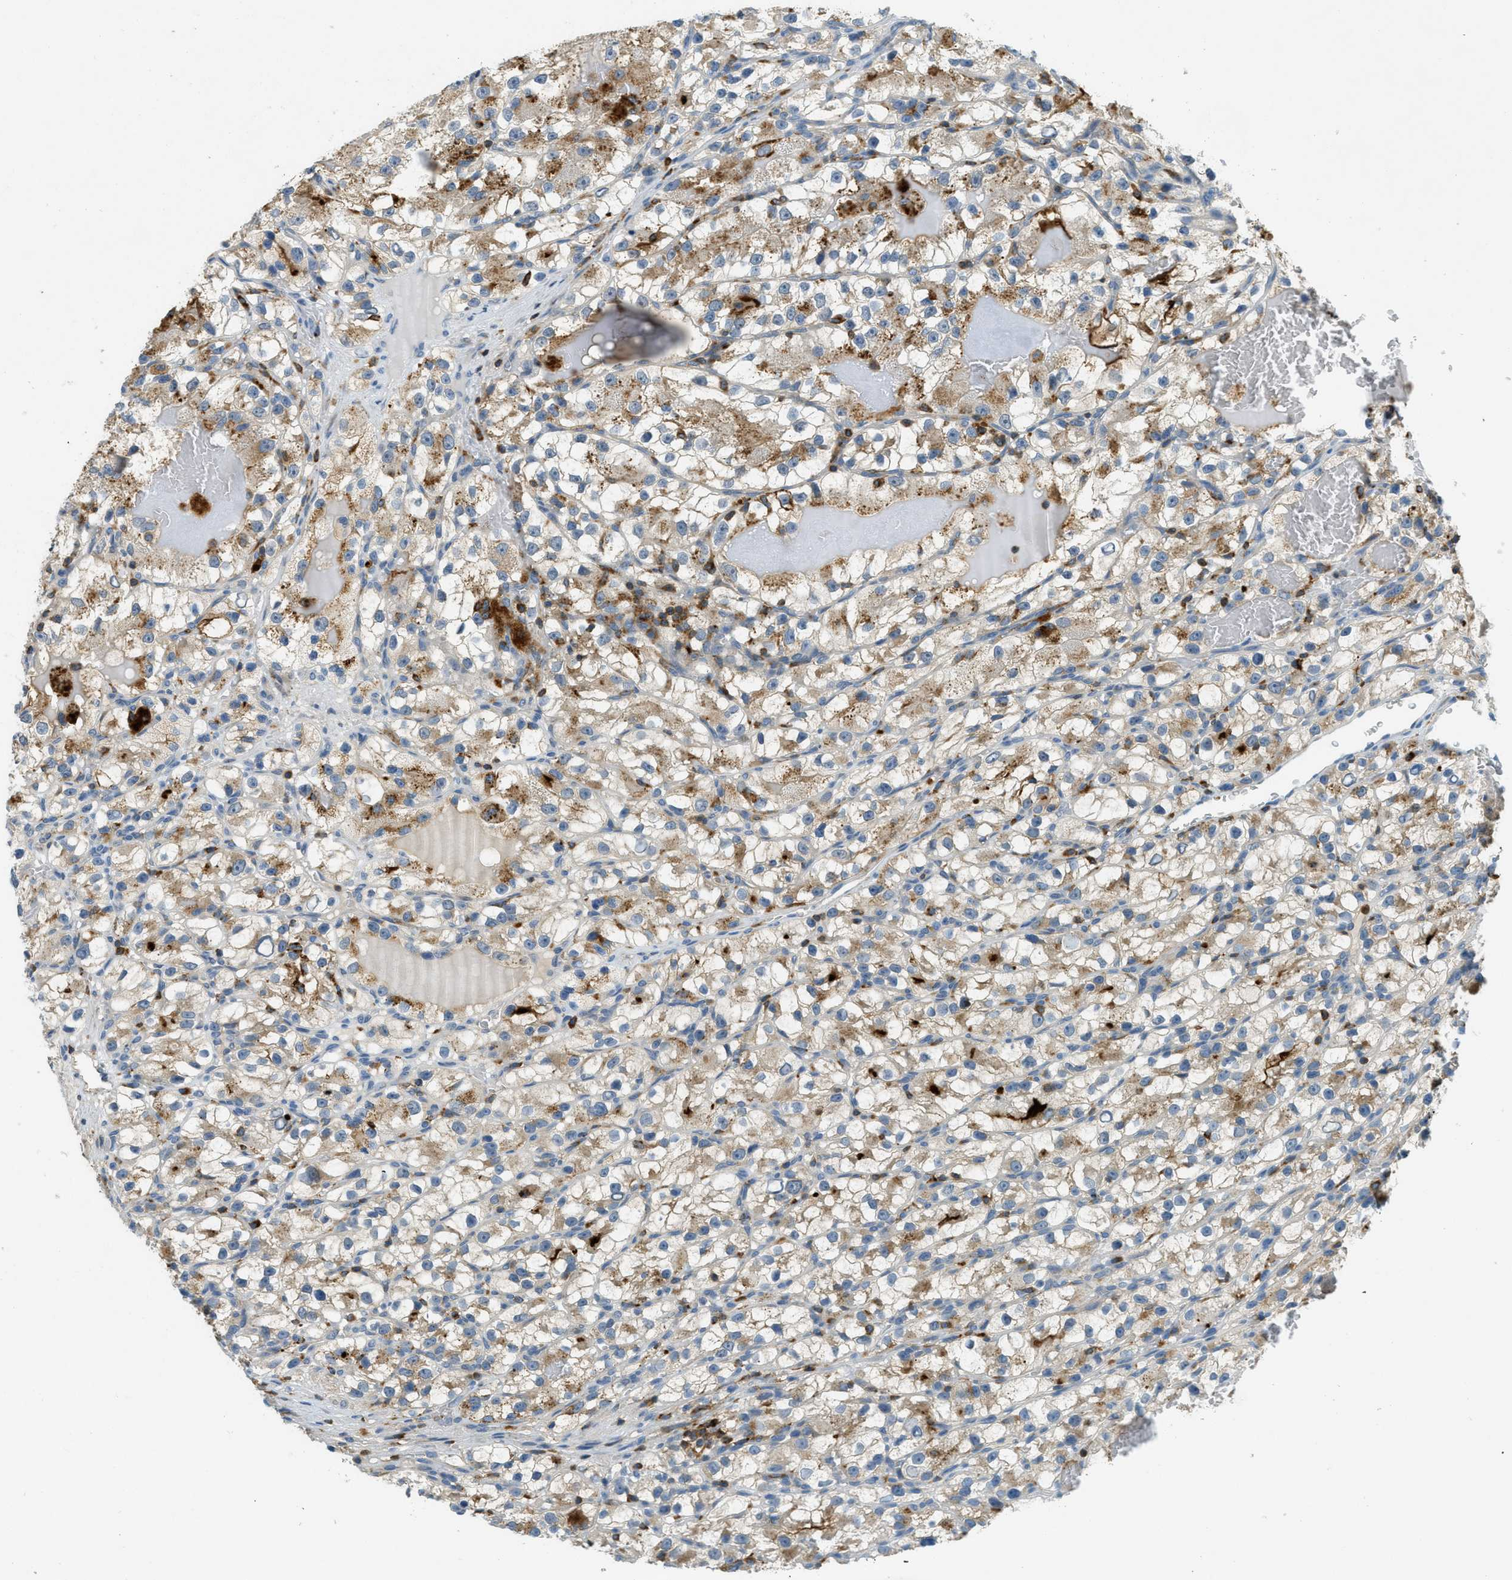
{"staining": {"intensity": "moderate", "quantity": "25%-75%", "location": "cytoplasmic/membranous"}, "tissue": "renal cancer", "cell_type": "Tumor cells", "image_type": "cancer", "snomed": [{"axis": "morphology", "description": "Adenocarcinoma, NOS"}, {"axis": "topography", "description": "Kidney"}], "caption": "Immunohistochemistry (IHC) of human renal cancer demonstrates medium levels of moderate cytoplasmic/membranous expression in approximately 25%-75% of tumor cells.", "gene": "PLBD2", "patient": {"sex": "female", "age": 57}}